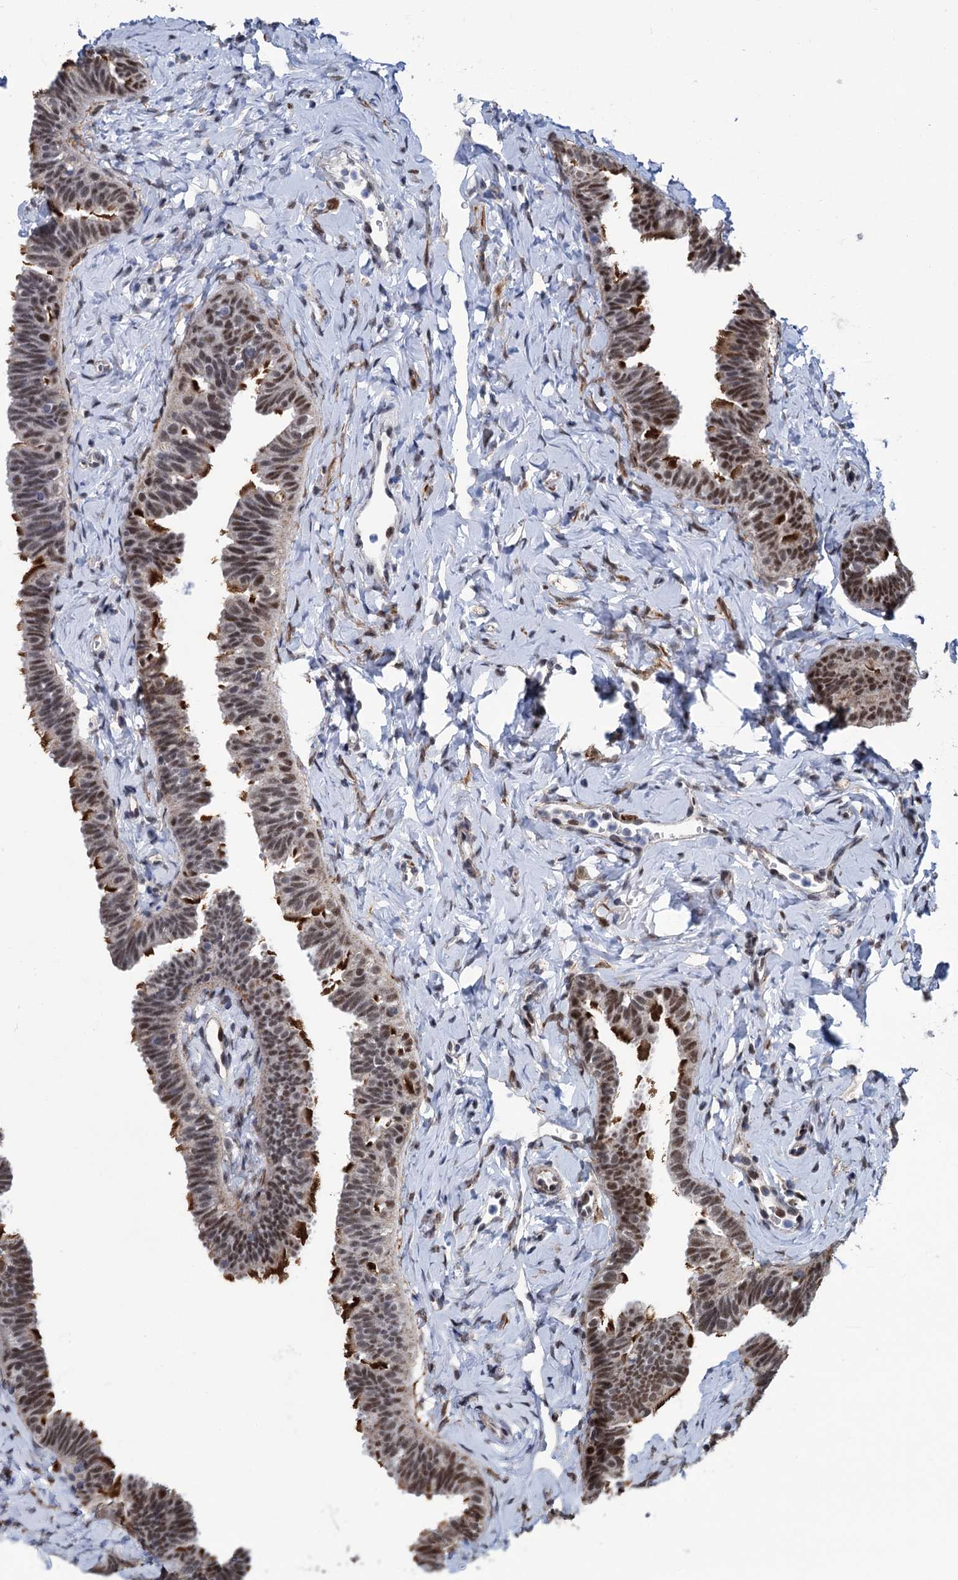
{"staining": {"intensity": "strong", "quantity": "25%-75%", "location": "cytoplasmic/membranous,nuclear"}, "tissue": "fallopian tube", "cell_type": "Glandular cells", "image_type": "normal", "snomed": [{"axis": "morphology", "description": "Normal tissue, NOS"}, {"axis": "topography", "description": "Fallopian tube"}], "caption": "IHC (DAB) staining of normal human fallopian tube reveals strong cytoplasmic/membranous,nuclear protein expression in about 25%-75% of glandular cells.", "gene": "MORN3", "patient": {"sex": "female", "age": 65}}